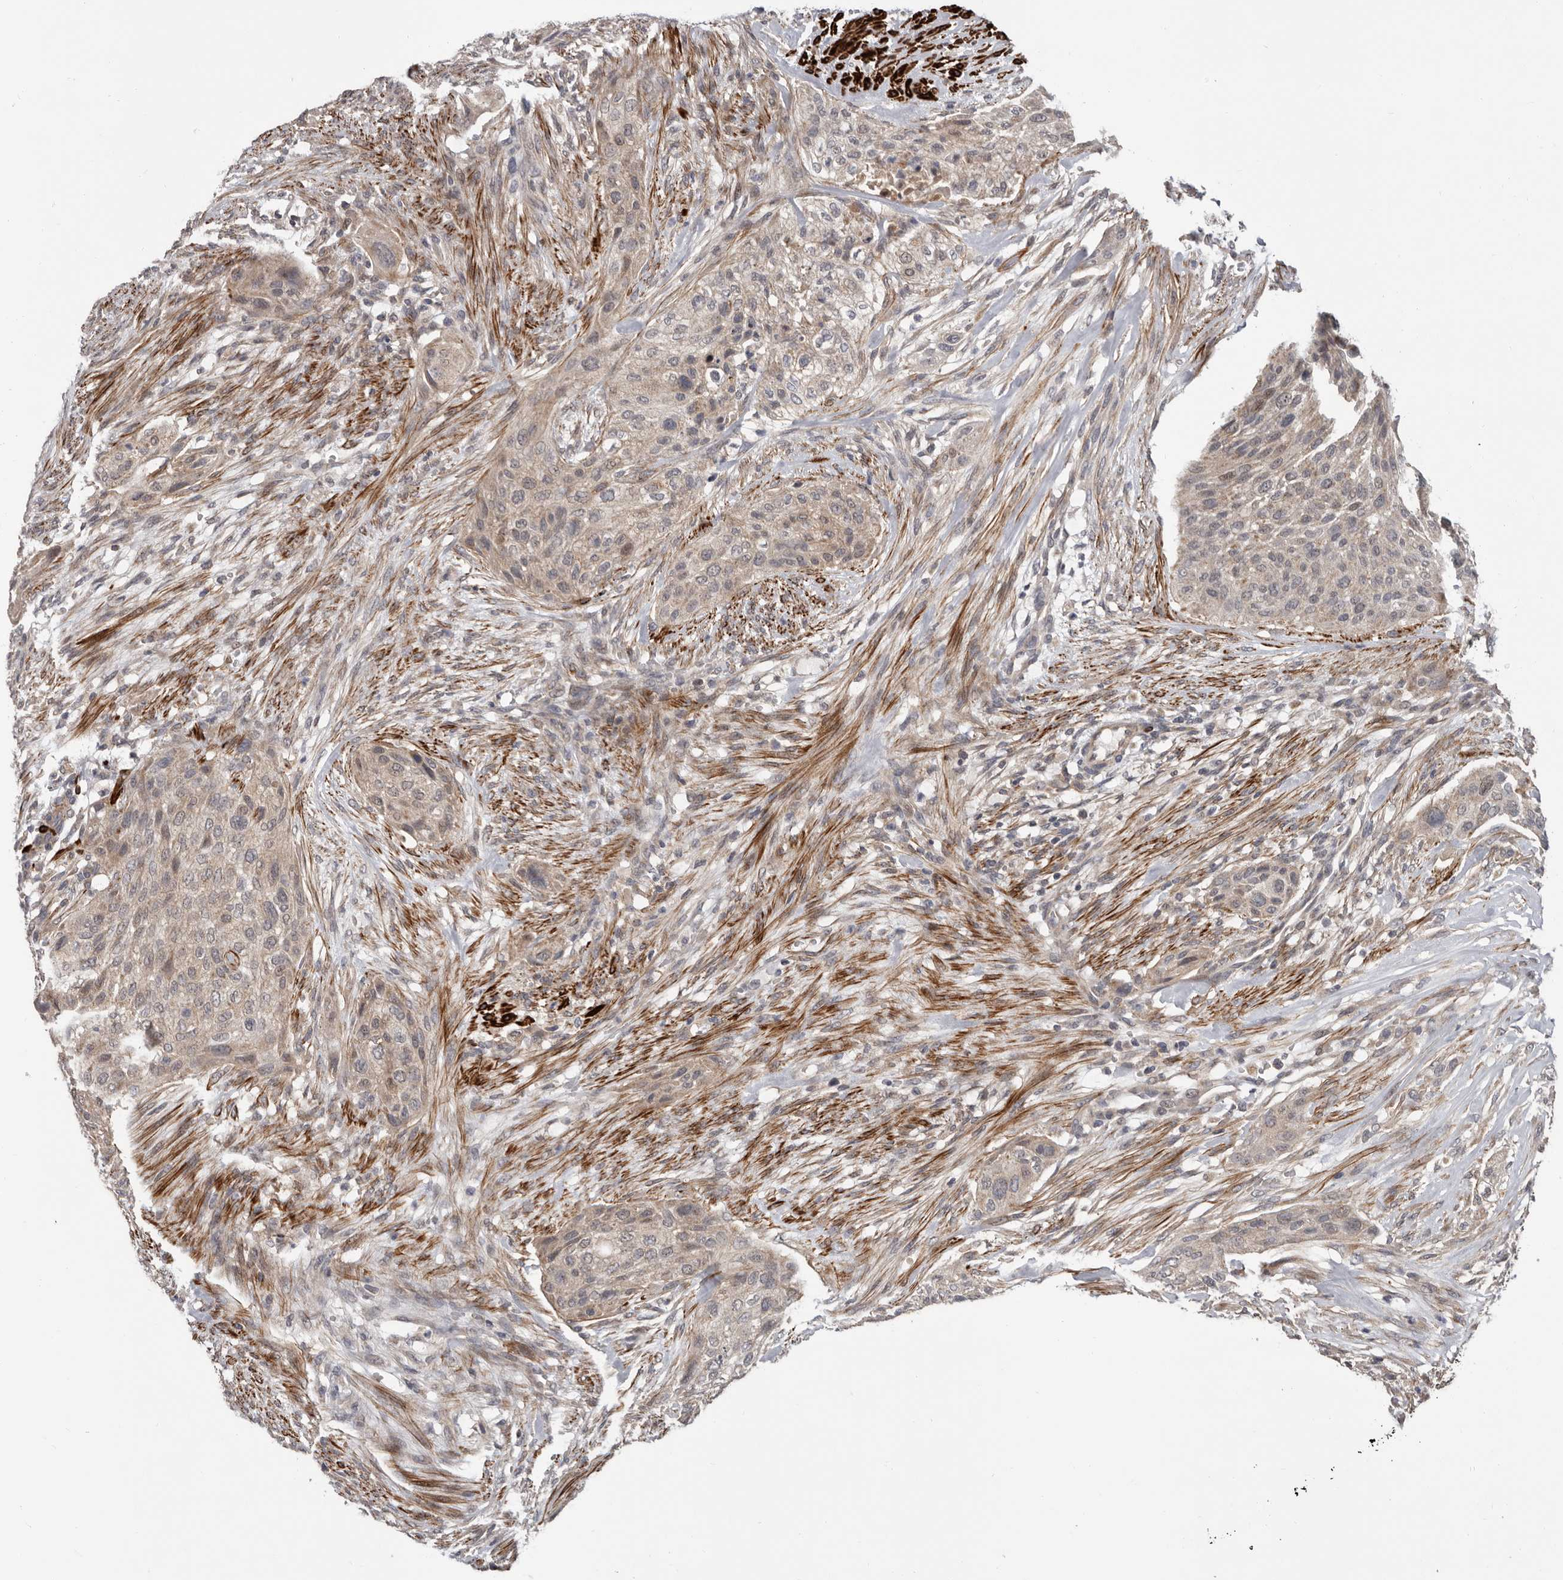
{"staining": {"intensity": "weak", "quantity": "<25%", "location": "cytoplasmic/membranous,nuclear"}, "tissue": "urothelial cancer", "cell_type": "Tumor cells", "image_type": "cancer", "snomed": [{"axis": "morphology", "description": "Urothelial carcinoma, High grade"}, {"axis": "topography", "description": "Urinary bladder"}], "caption": "The image demonstrates no staining of tumor cells in urothelial cancer.", "gene": "FGFR4", "patient": {"sex": "male", "age": 35}}